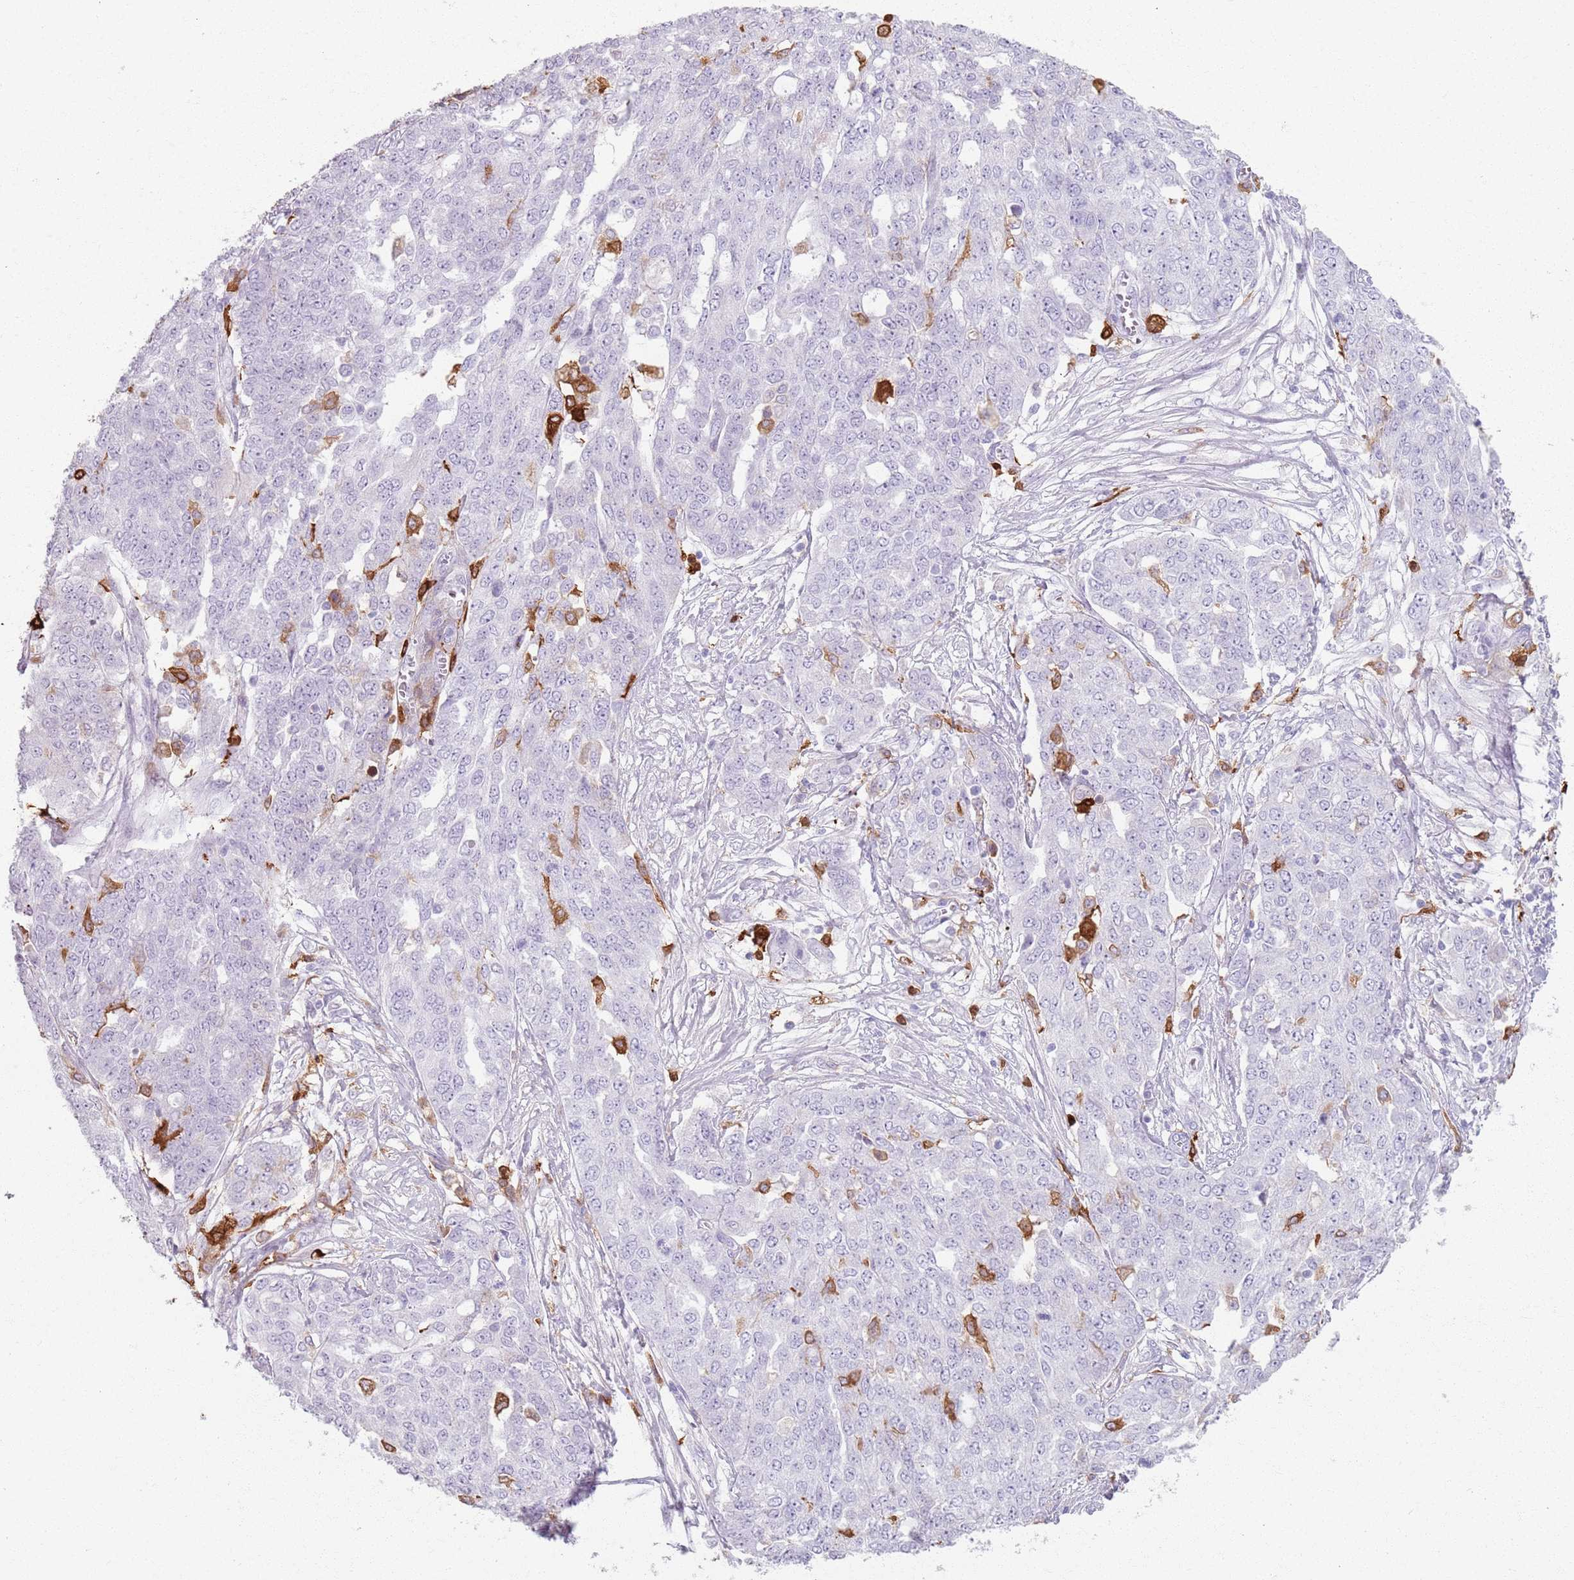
{"staining": {"intensity": "negative", "quantity": "none", "location": "none"}, "tissue": "ovarian cancer", "cell_type": "Tumor cells", "image_type": "cancer", "snomed": [{"axis": "morphology", "description": "Cystadenocarcinoma, serous, NOS"}, {"axis": "topography", "description": "Soft tissue"}, {"axis": "topography", "description": "Ovary"}], "caption": "Tumor cells show no significant protein positivity in serous cystadenocarcinoma (ovarian).", "gene": "GDPGP1", "patient": {"sex": "female", "age": 57}}